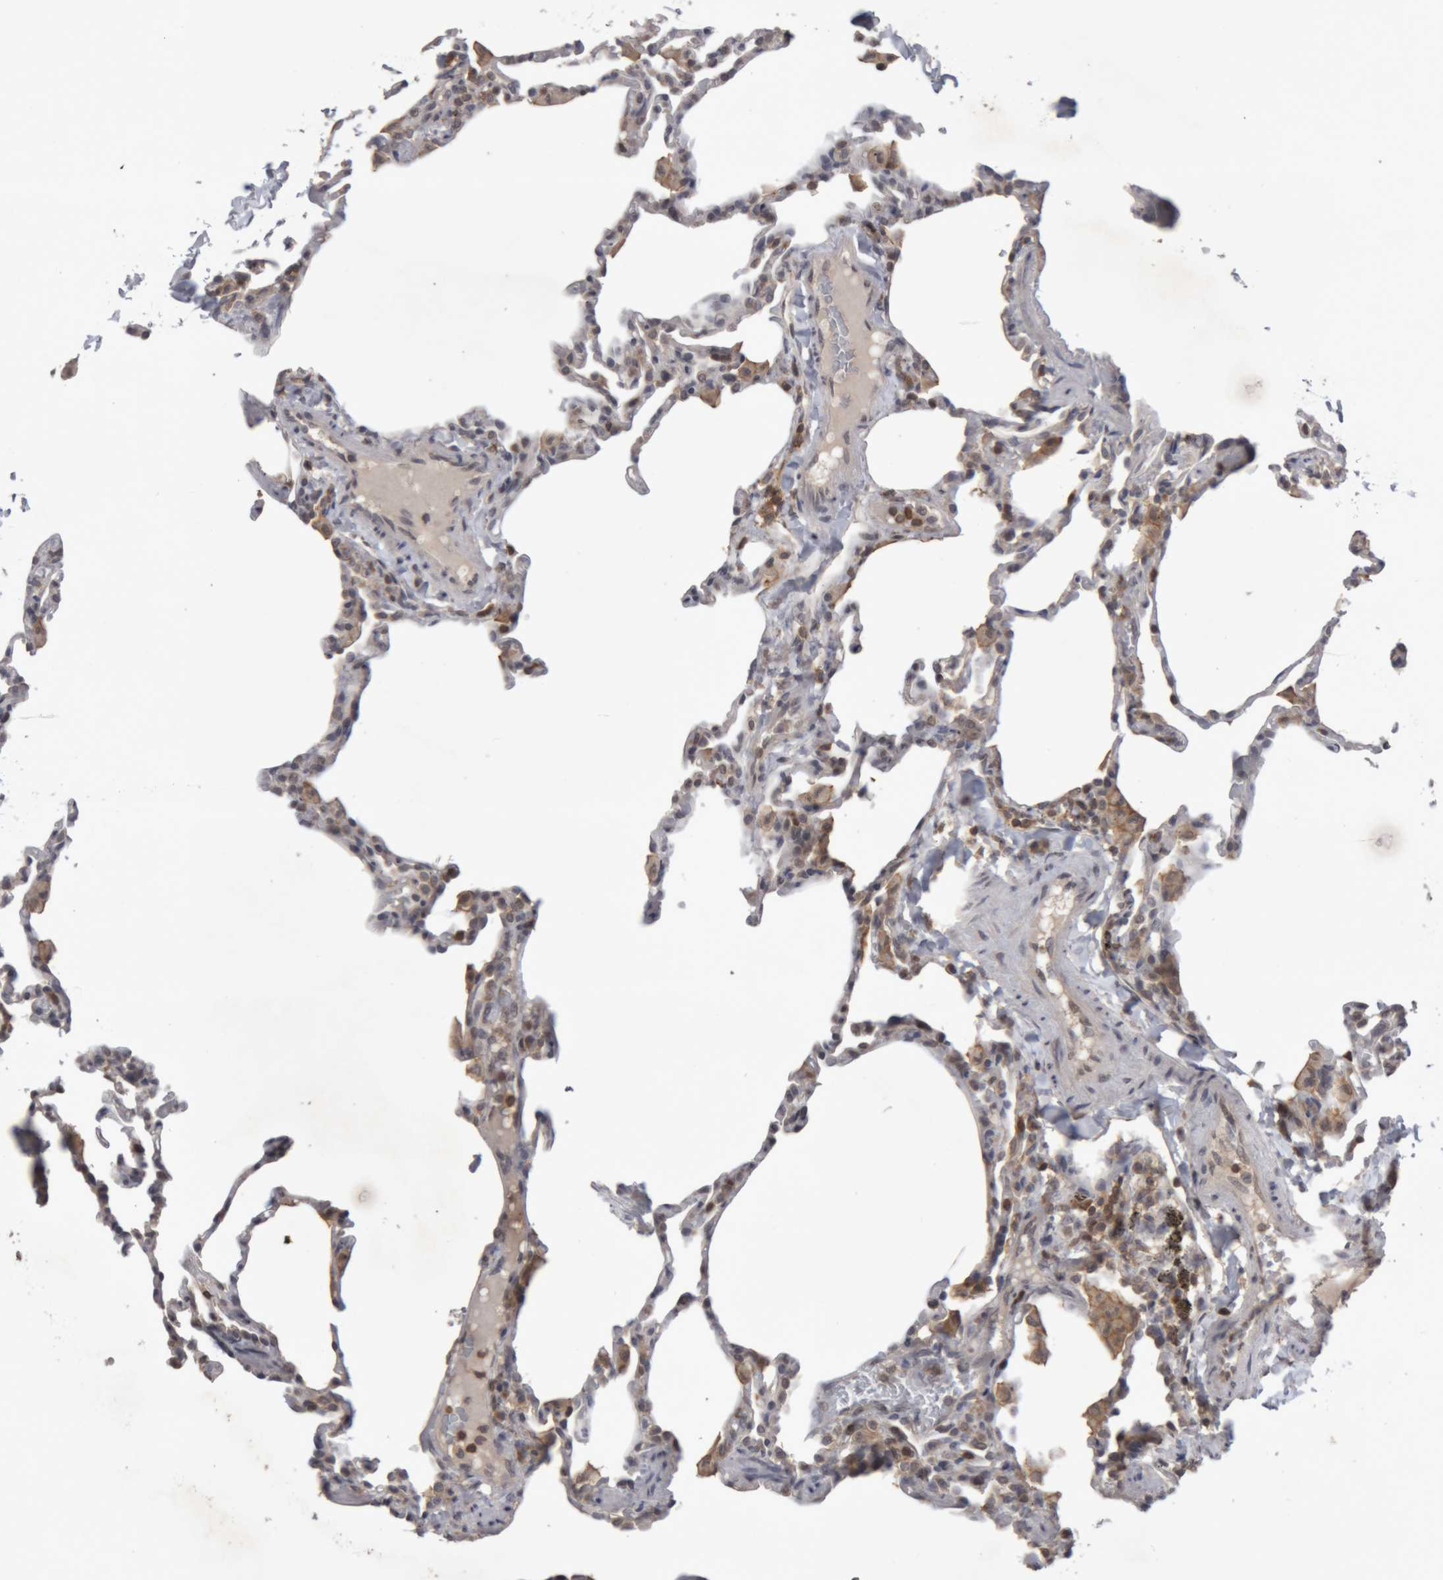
{"staining": {"intensity": "negative", "quantity": "none", "location": "none"}, "tissue": "lung", "cell_type": "Alveolar cells", "image_type": "normal", "snomed": [{"axis": "morphology", "description": "Normal tissue, NOS"}, {"axis": "topography", "description": "Lung"}], "caption": "High power microscopy histopathology image of an IHC micrograph of normal lung, revealing no significant expression in alveolar cells.", "gene": "NFATC2", "patient": {"sex": "male", "age": 20}}